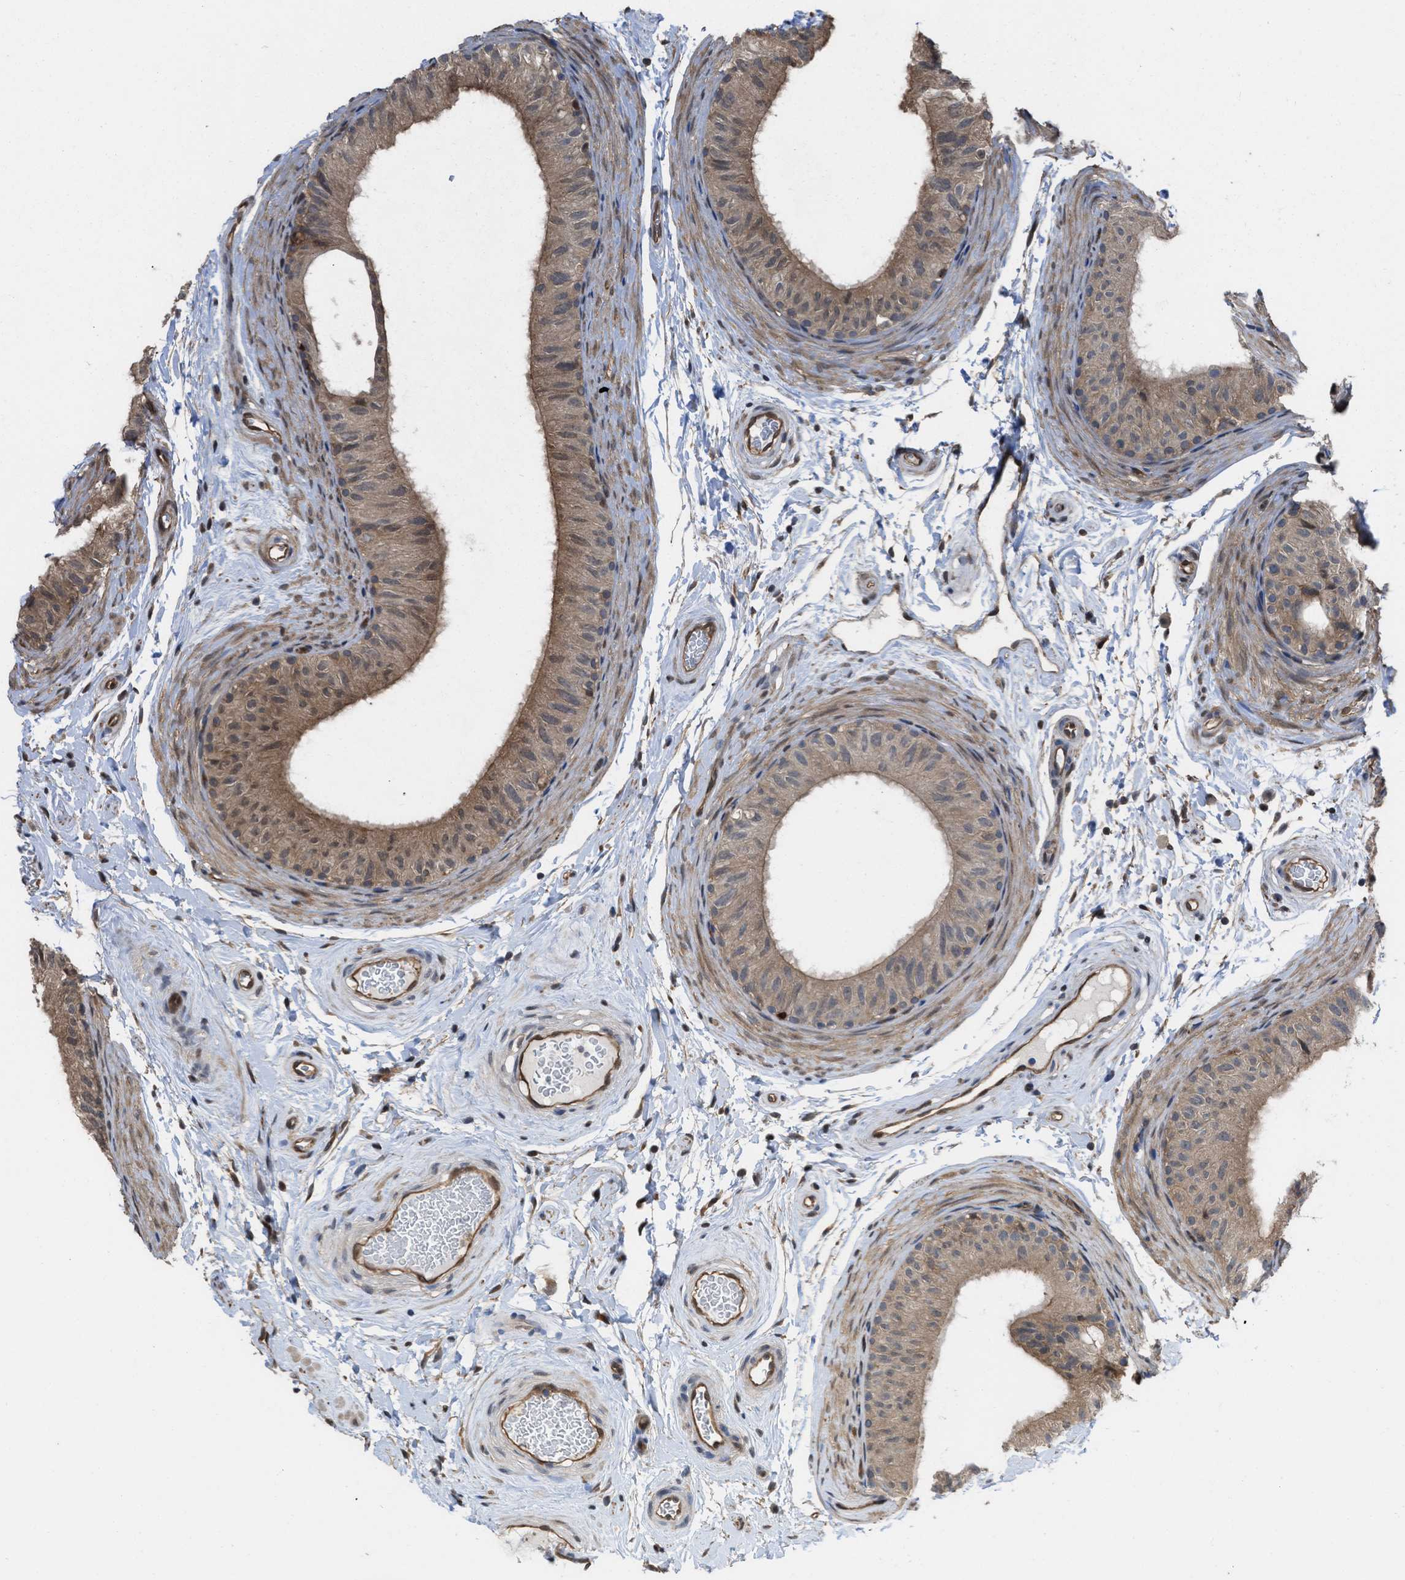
{"staining": {"intensity": "moderate", "quantity": "25%-75%", "location": "cytoplasmic/membranous"}, "tissue": "epididymis", "cell_type": "Glandular cells", "image_type": "normal", "snomed": [{"axis": "morphology", "description": "Normal tissue, NOS"}, {"axis": "topography", "description": "Epididymis"}], "caption": "A medium amount of moderate cytoplasmic/membranous expression is seen in about 25%-75% of glandular cells in benign epididymis.", "gene": "YWHAG", "patient": {"sex": "male", "age": 34}}